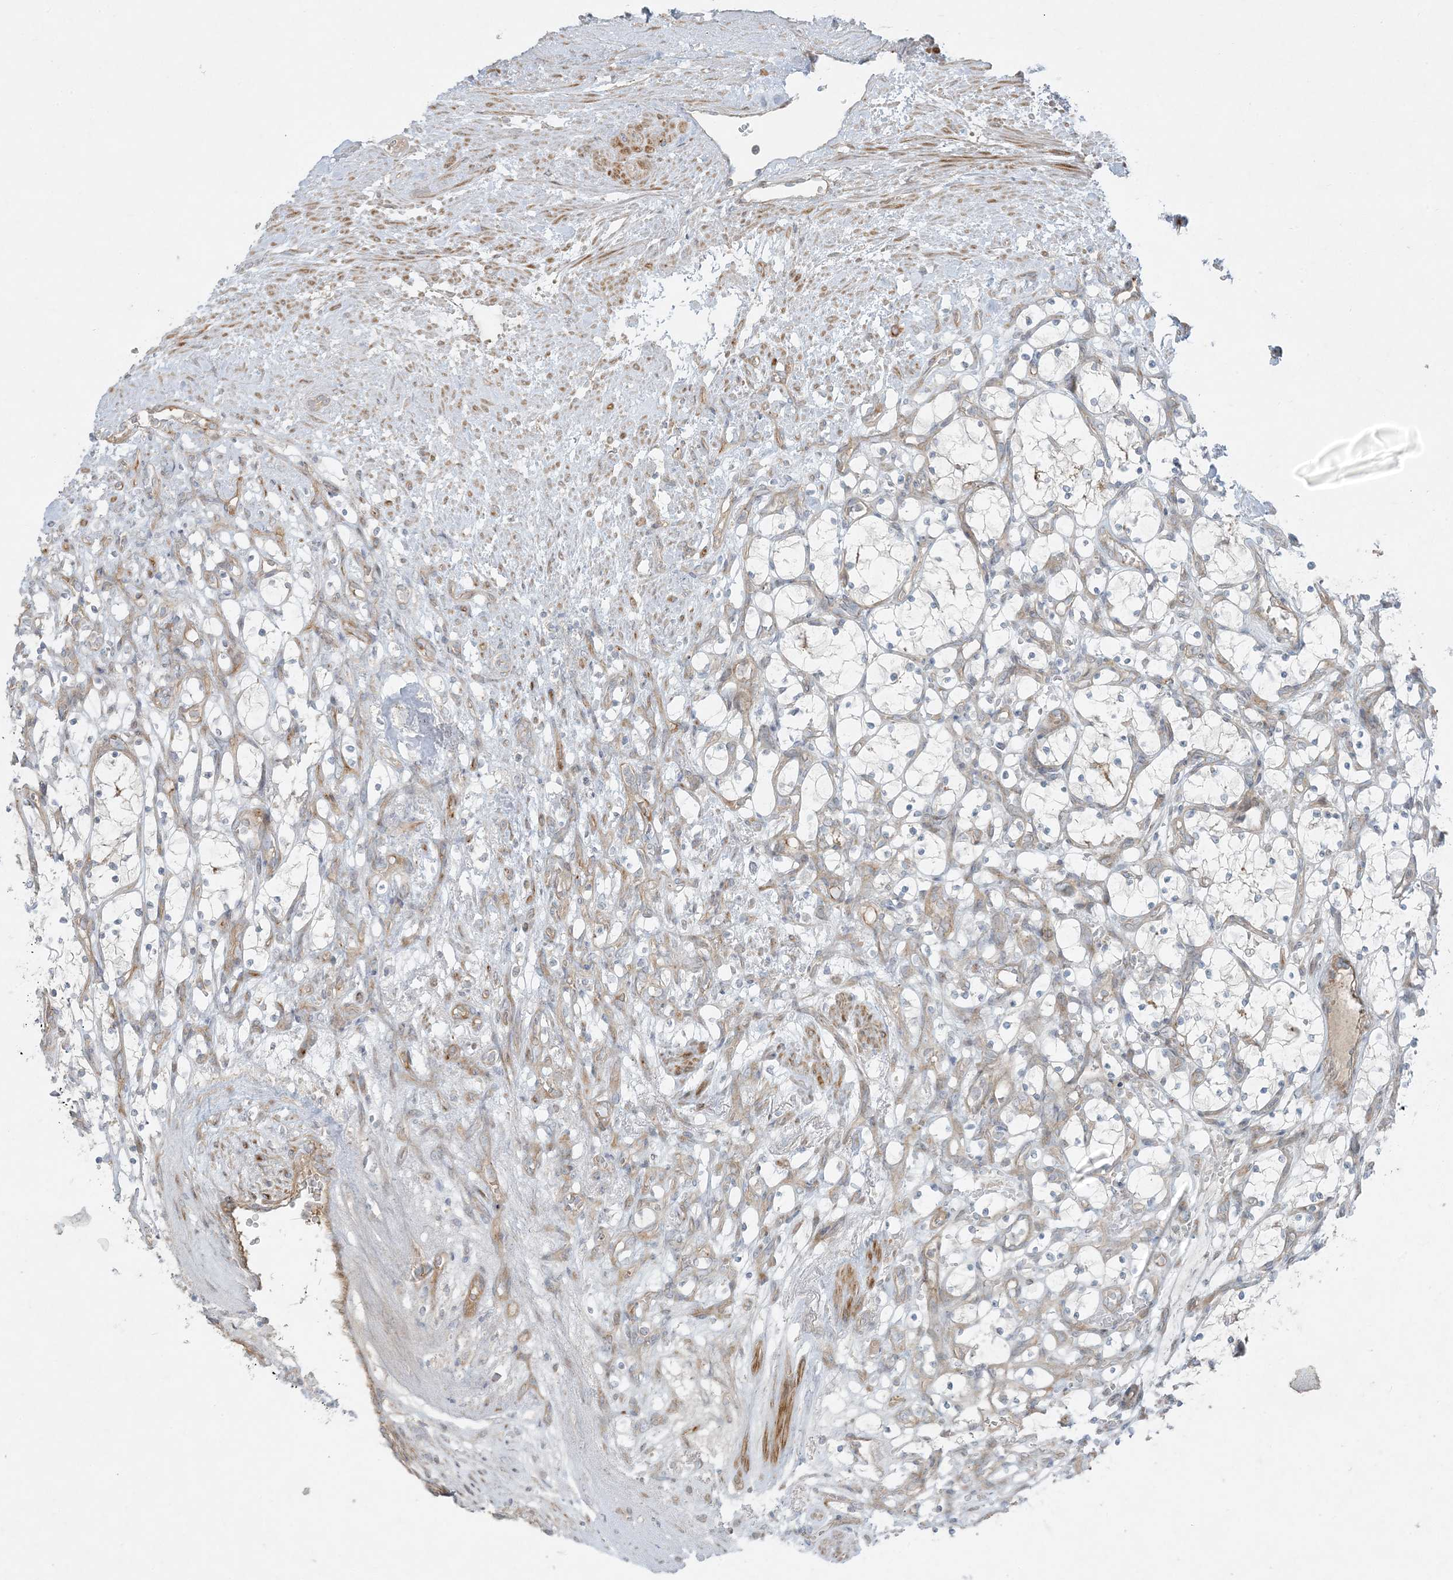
{"staining": {"intensity": "negative", "quantity": "none", "location": "none"}, "tissue": "renal cancer", "cell_type": "Tumor cells", "image_type": "cancer", "snomed": [{"axis": "morphology", "description": "Adenocarcinoma, NOS"}, {"axis": "topography", "description": "Kidney"}], "caption": "Immunohistochemistry image of renal cancer stained for a protein (brown), which displays no staining in tumor cells. Nuclei are stained in blue.", "gene": "PIK3R4", "patient": {"sex": "female", "age": 69}}